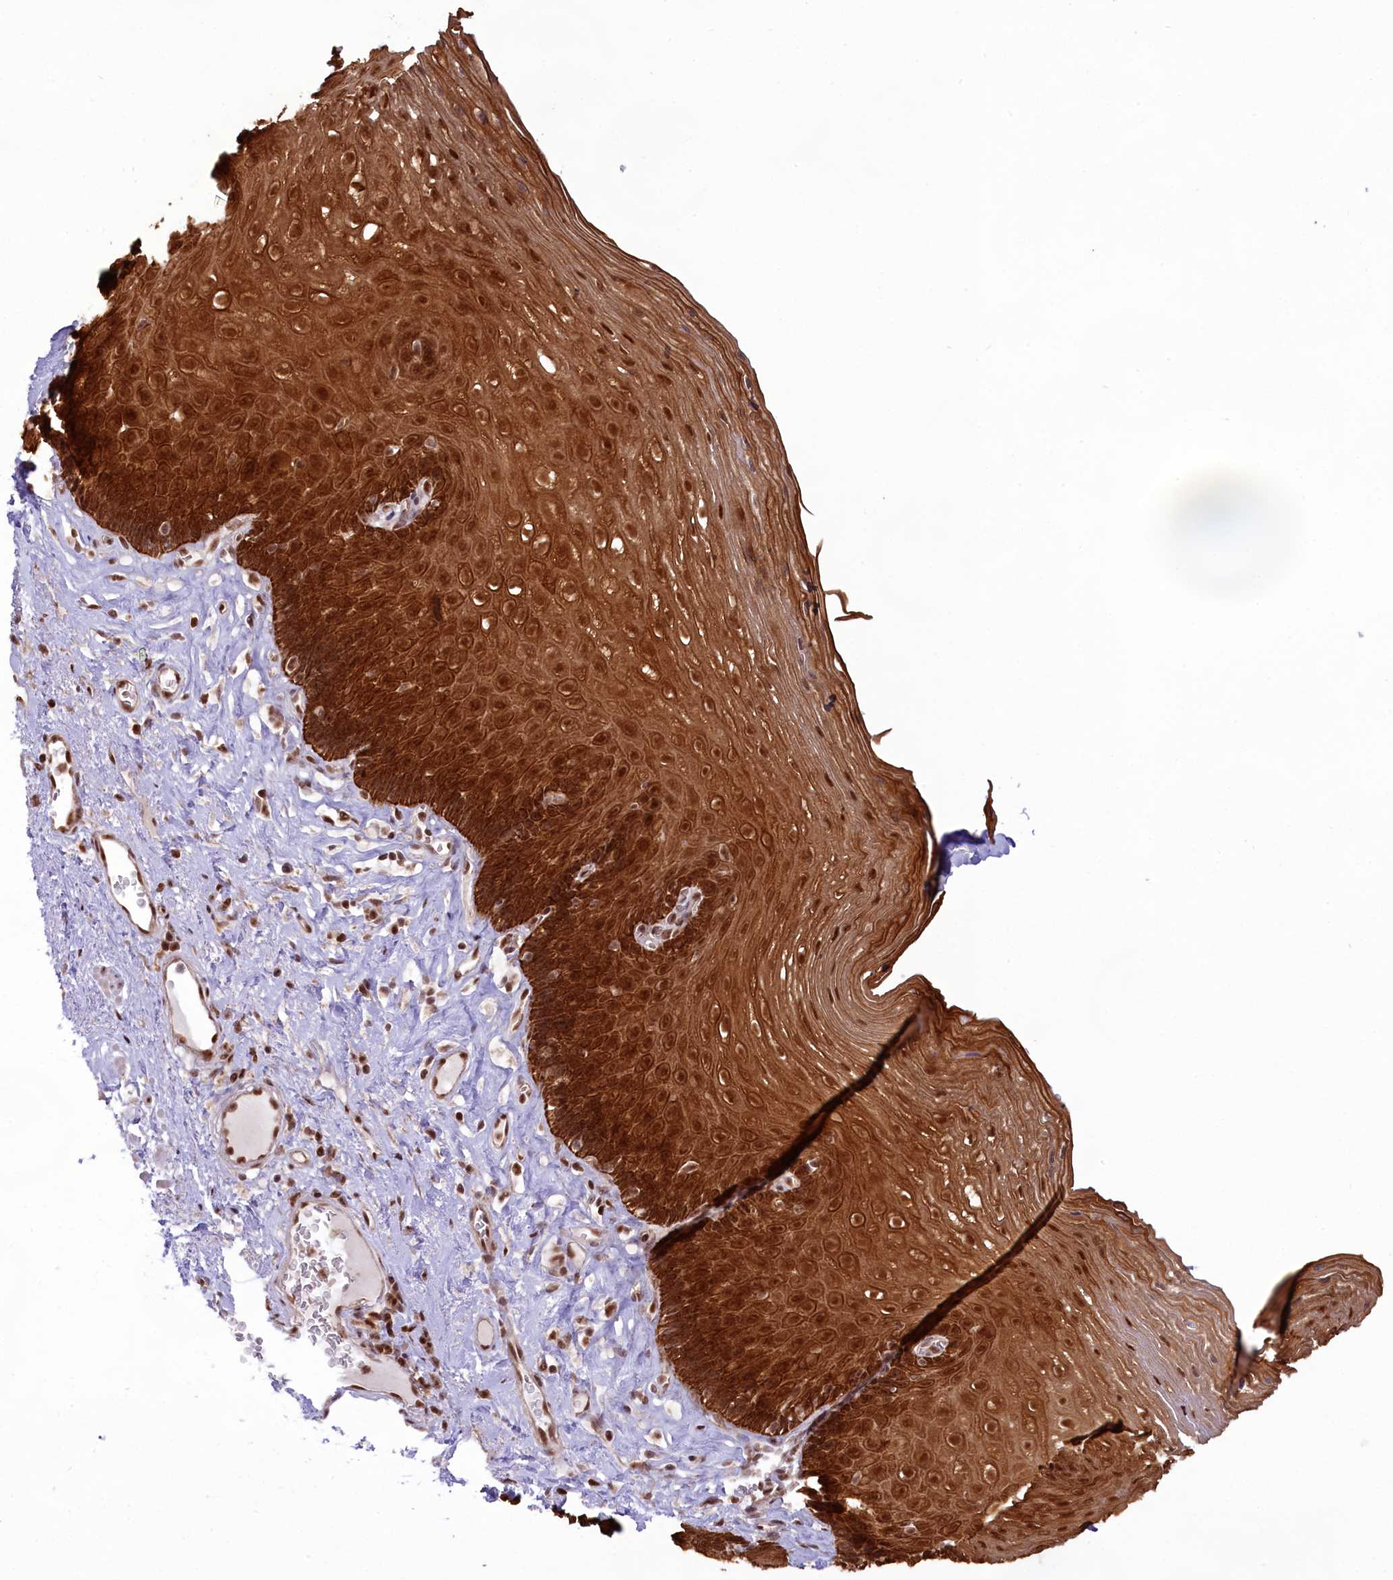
{"staining": {"intensity": "strong", "quantity": ">75%", "location": "cytoplasmic/membranous,nuclear"}, "tissue": "esophagus", "cell_type": "Squamous epithelial cells", "image_type": "normal", "snomed": [{"axis": "morphology", "description": "Normal tissue, NOS"}, {"axis": "topography", "description": "Esophagus"}], "caption": "Protein staining by IHC reveals strong cytoplasmic/membranous,nuclear expression in approximately >75% of squamous epithelial cells in unremarkable esophagus.", "gene": "CARD8", "patient": {"sex": "female", "age": 66}}